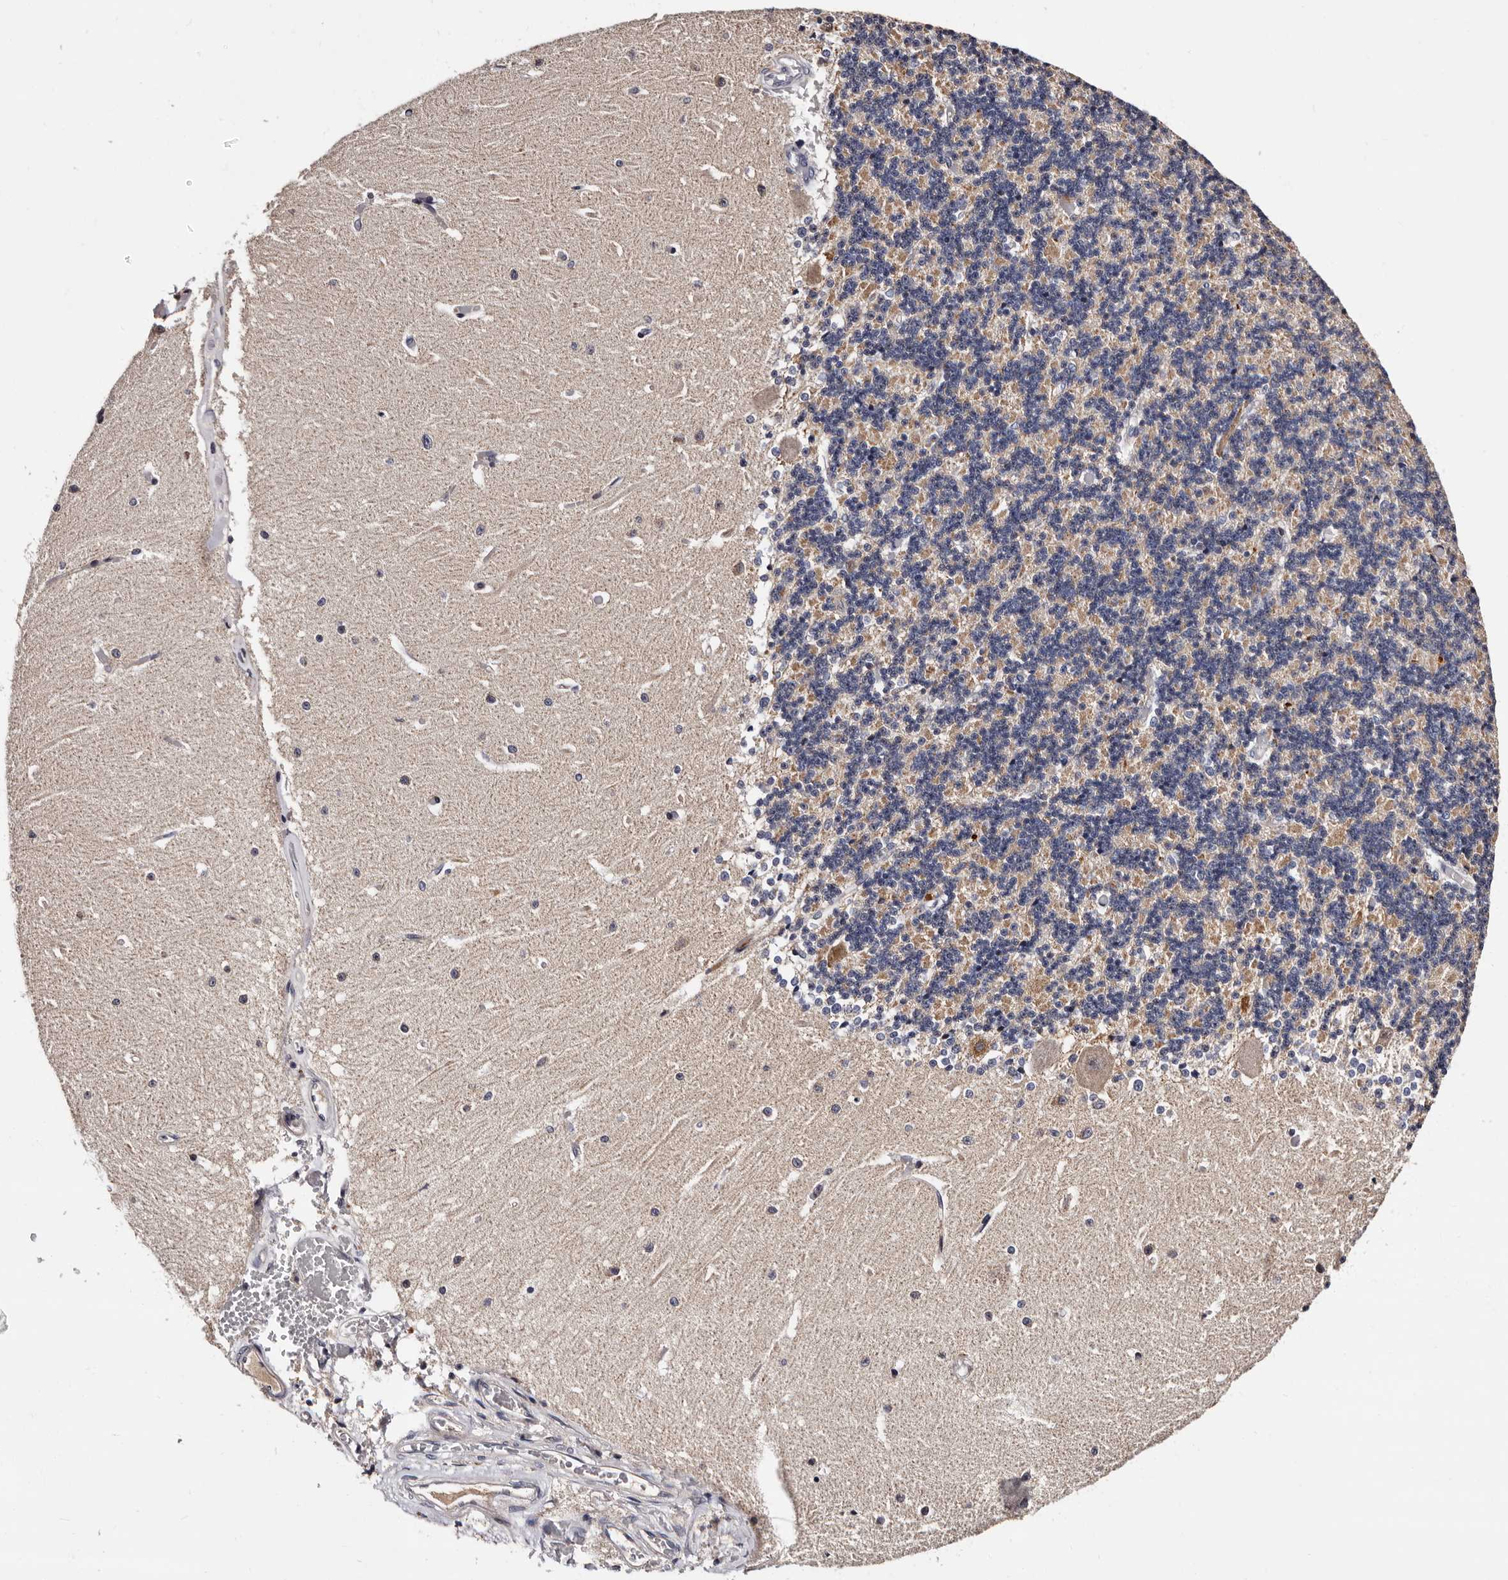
{"staining": {"intensity": "moderate", "quantity": "<25%", "location": "cytoplasmic/membranous"}, "tissue": "cerebellum", "cell_type": "Cells in granular layer", "image_type": "normal", "snomed": [{"axis": "morphology", "description": "Normal tissue, NOS"}, {"axis": "topography", "description": "Cerebellum"}], "caption": "Brown immunohistochemical staining in unremarkable cerebellum shows moderate cytoplasmic/membranous expression in approximately <25% of cells in granular layer.", "gene": "TAF4B", "patient": {"sex": "male", "age": 37}}